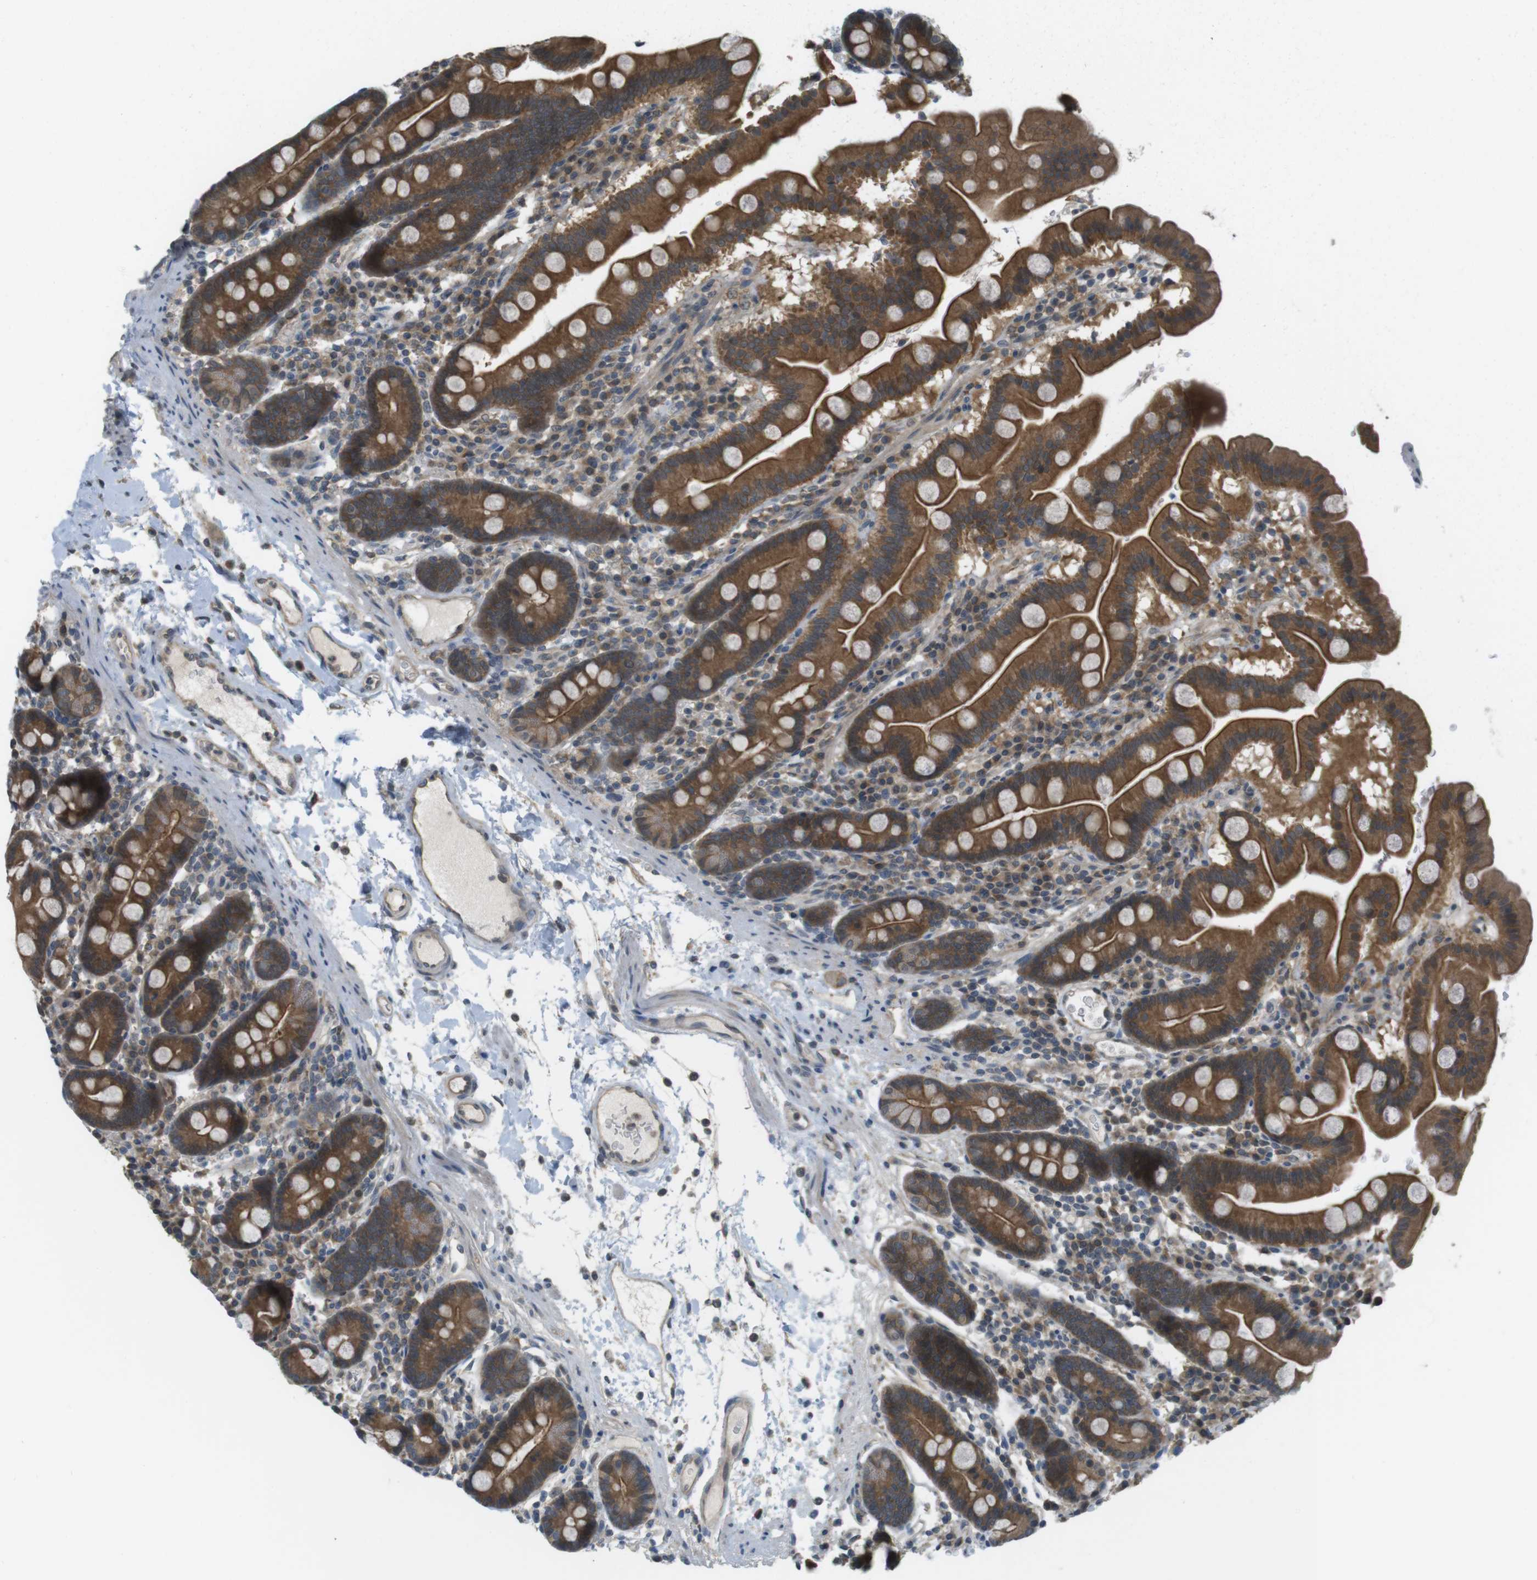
{"staining": {"intensity": "strong", "quantity": ">75%", "location": "cytoplasmic/membranous"}, "tissue": "duodenum", "cell_type": "Glandular cells", "image_type": "normal", "snomed": [{"axis": "morphology", "description": "Normal tissue, NOS"}, {"axis": "topography", "description": "Duodenum"}], "caption": "DAB immunohistochemical staining of unremarkable human duodenum shows strong cytoplasmic/membranous protein staining in approximately >75% of glandular cells.", "gene": "RNF130", "patient": {"sex": "male", "age": 50}}